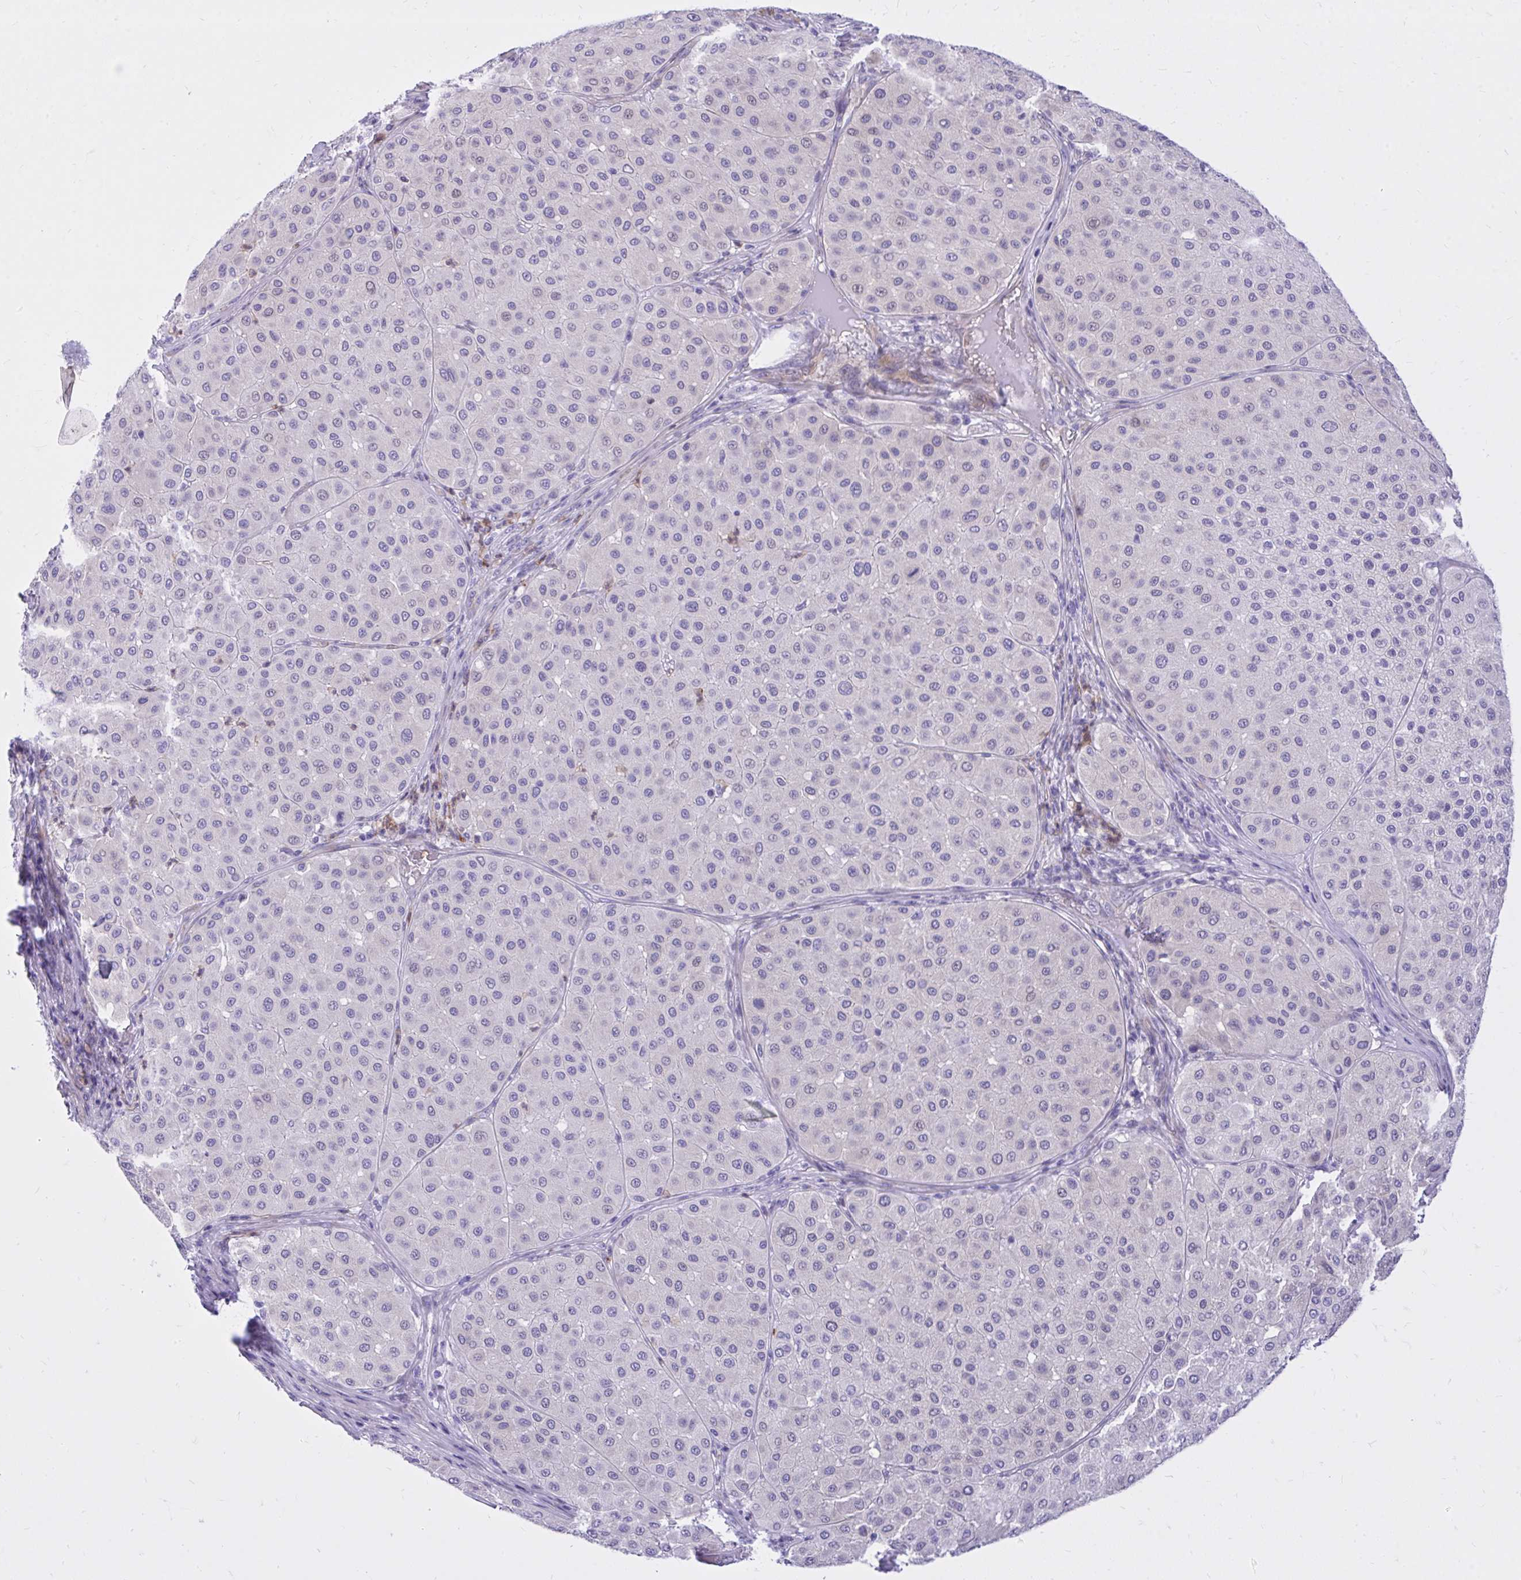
{"staining": {"intensity": "negative", "quantity": "none", "location": "none"}, "tissue": "melanoma", "cell_type": "Tumor cells", "image_type": "cancer", "snomed": [{"axis": "morphology", "description": "Malignant melanoma, Metastatic site"}, {"axis": "topography", "description": "Smooth muscle"}], "caption": "Tumor cells show no significant staining in malignant melanoma (metastatic site). The staining was performed using DAB to visualize the protein expression in brown, while the nuclei were stained in blue with hematoxylin (Magnification: 20x).", "gene": "ADAMTSL1", "patient": {"sex": "male", "age": 41}}